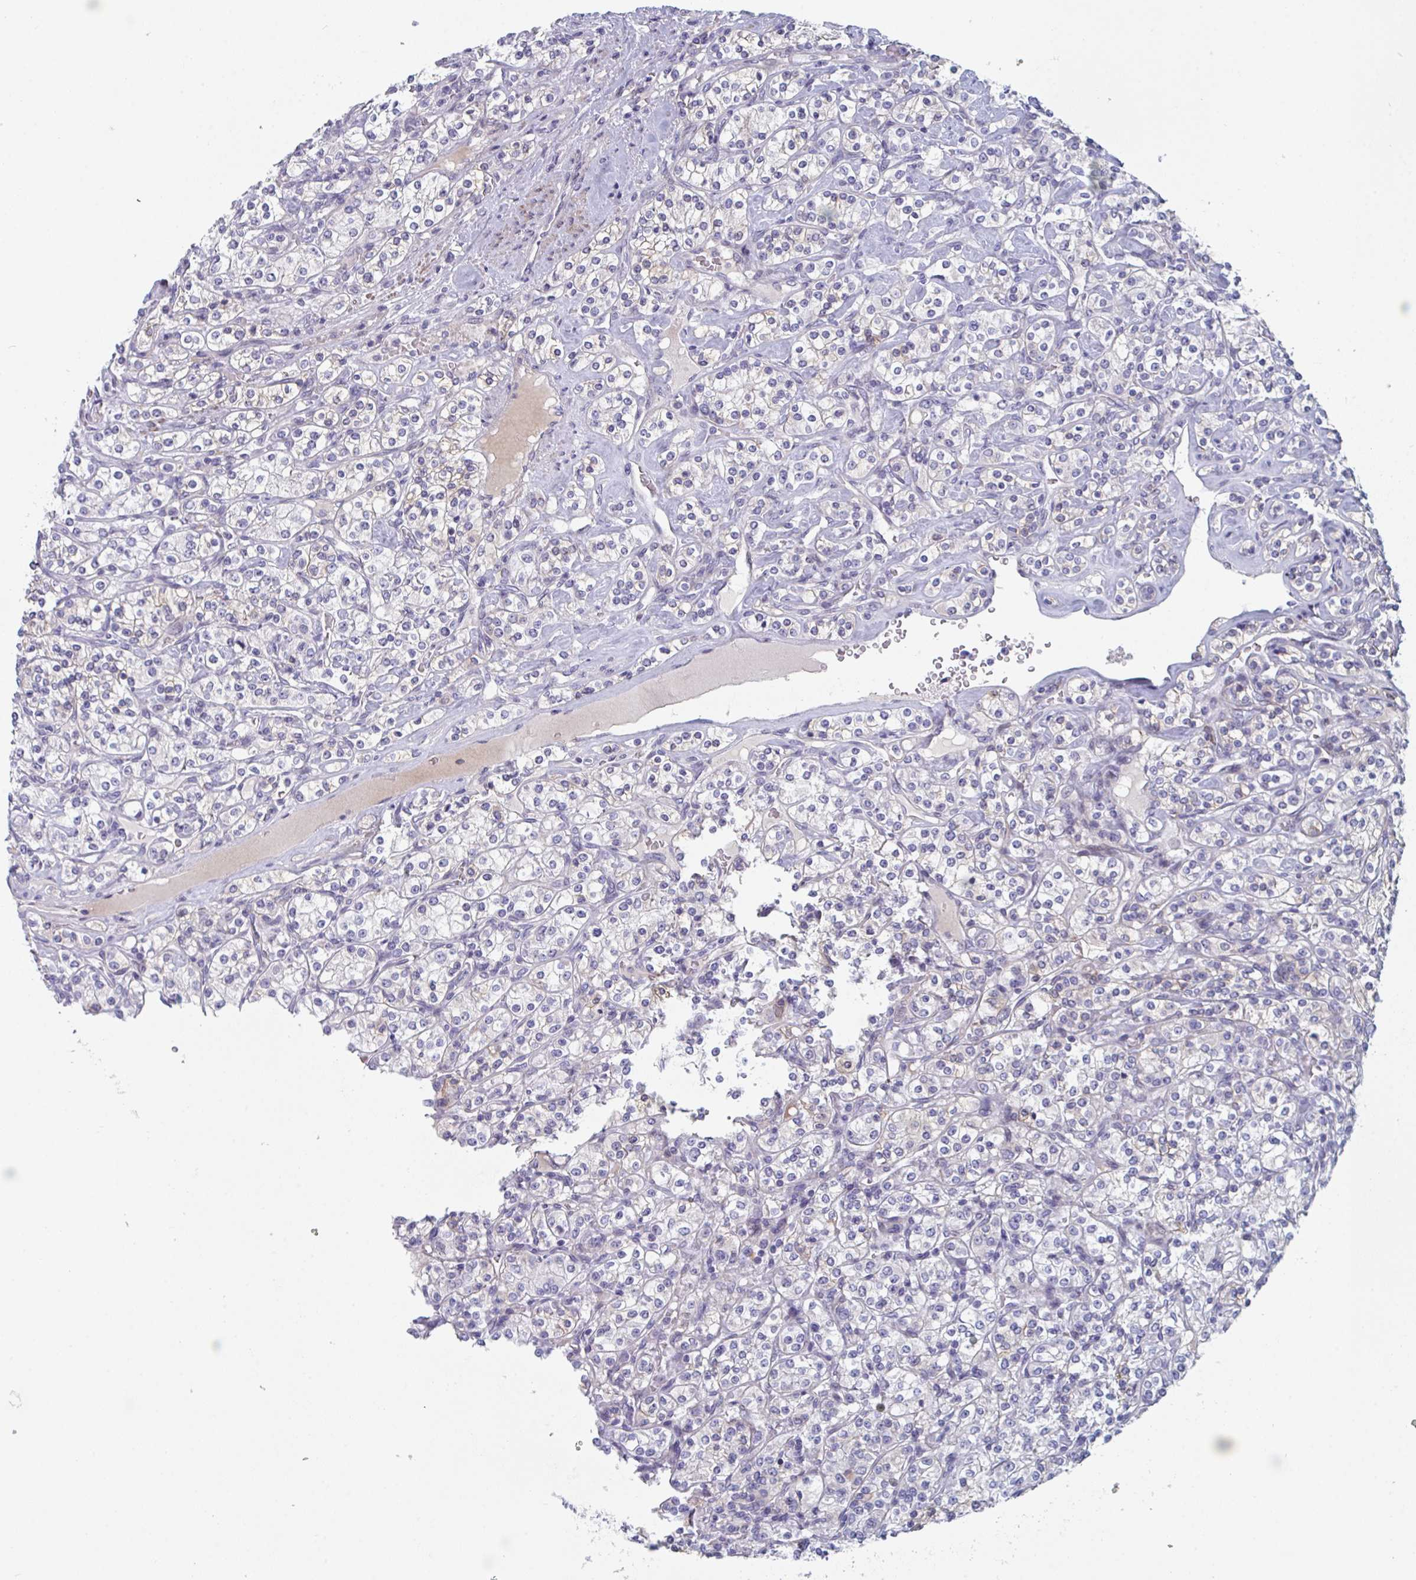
{"staining": {"intensity": "weak", "quantity": "<25%", "location": "cytoplasmic/membranous"}, "tissue": "renal cancer", "cell_type": "Tumor cells", "image_type": "cancer", "snomed": [{"axis": "morphology", "description": "Adenocarcinoma, NOS"}, {"axis": "topography", "description": "Kidney"}], "caption": "High magnification brightfield microscopy of renal cancer (adenocarcinoma) stained with DAB (3,3'-diaminobenzidine) (brown) and counterstained with hematoxylin (blue): tumor cells show no significant expression.", "gene": "CENPT", "patient": {"sex": "male", "age": 77}}